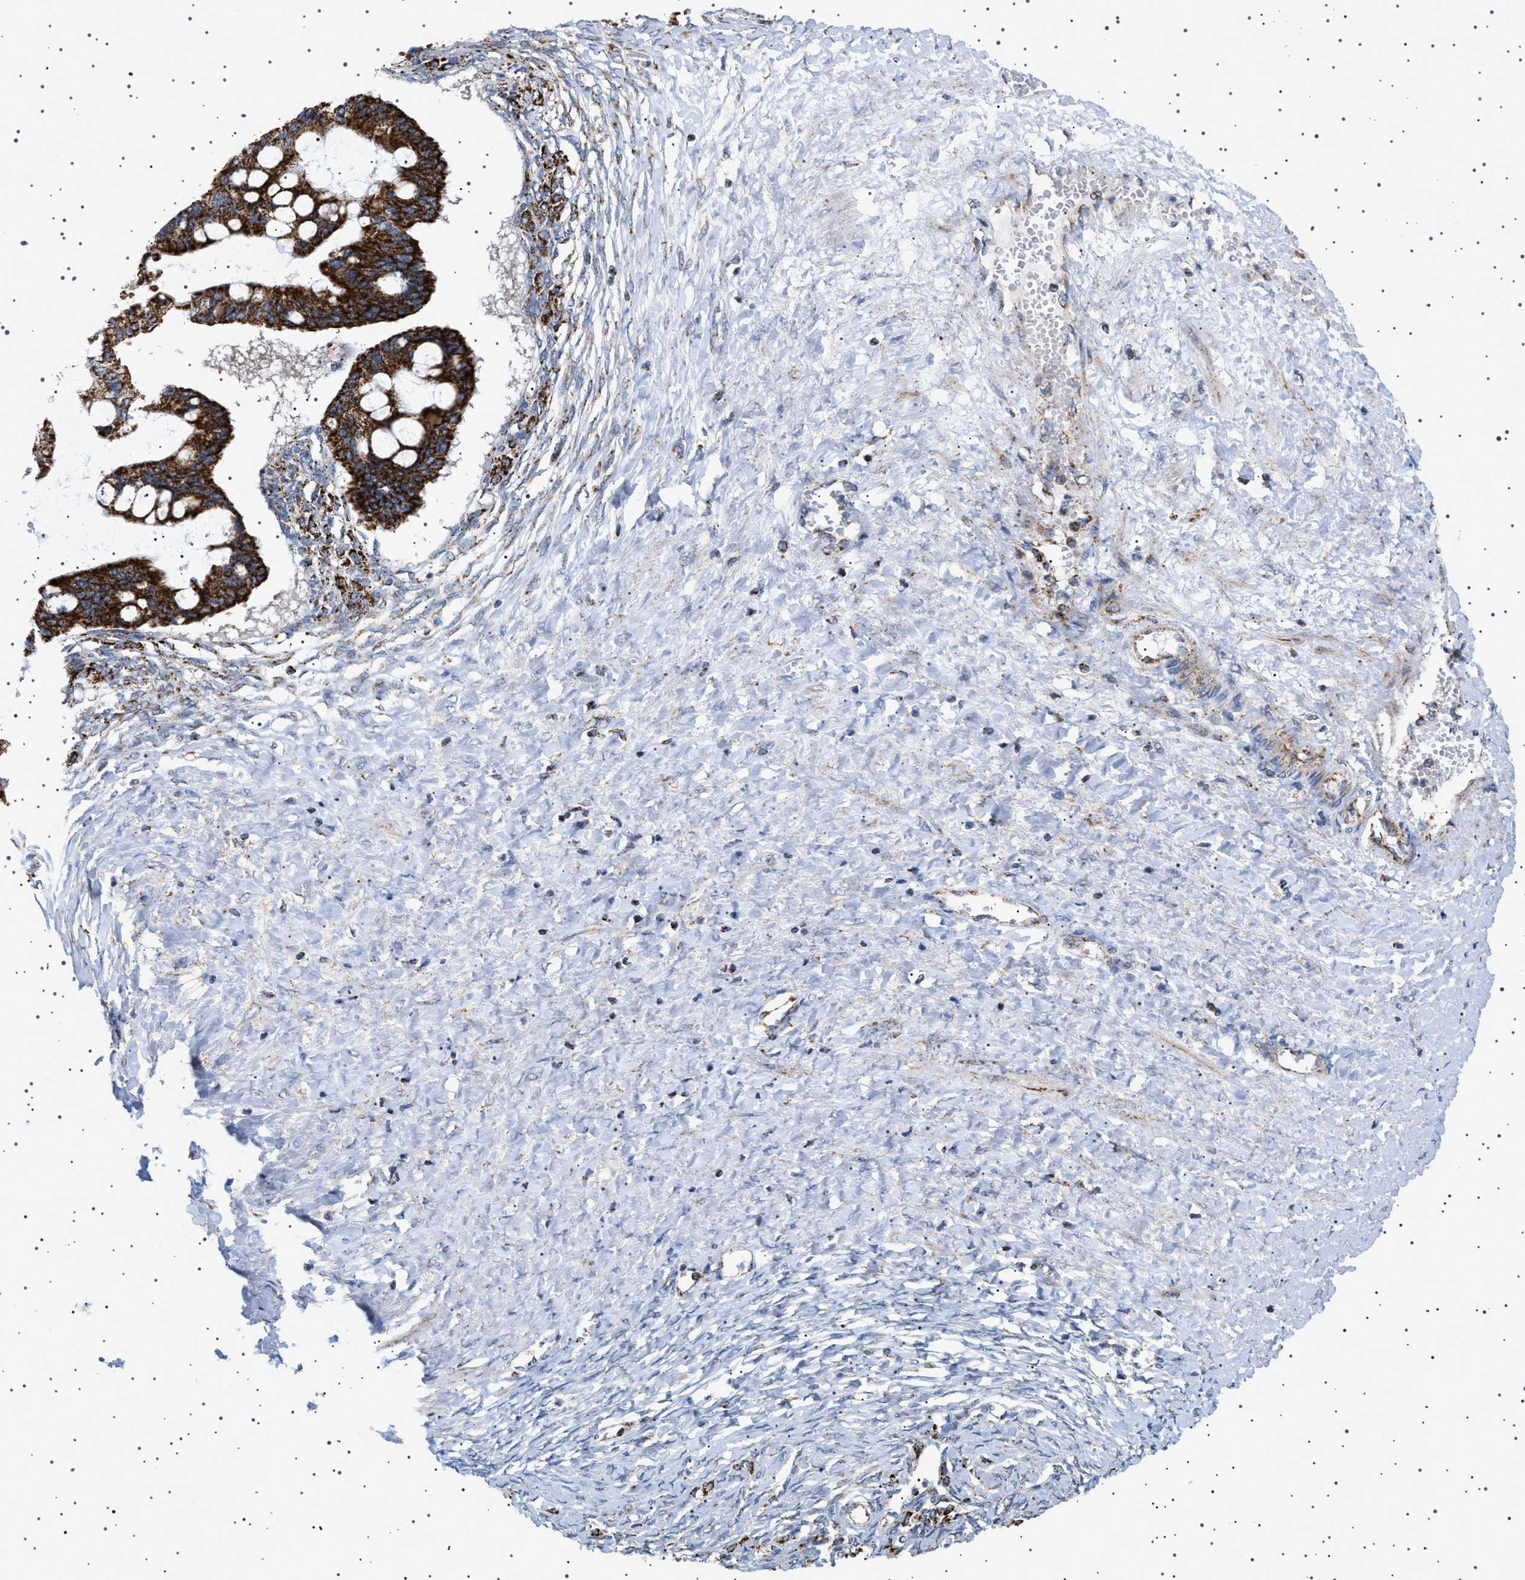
{"staining": {"intensity": "strong", "quantity": ">75%", "location": "cytoplasmic/membranous"}, "tissue": "ovarian cancer", "cell_type": "Tumor cells", "image_type": "cancer", "snomed": [{"axis": "morphology", "description": "Cystadenocarcinoma, mucinous, NOS"}, {"axis": "topography", "description": "Ovary"}], "caption": "Mucinous cystadenocarcinoma (ovarian) was stained to show a protein in brown. There is high levels of strong cytoplasmic/membranous expression in approximately >75% of tumor cells. The staining was performed using DAB, with brown indicating positive protein expression. Nuclei are stained blue with hematoxylin.", "gene": "UBXN8", "patient": {"sex": "female", "age": 73}}